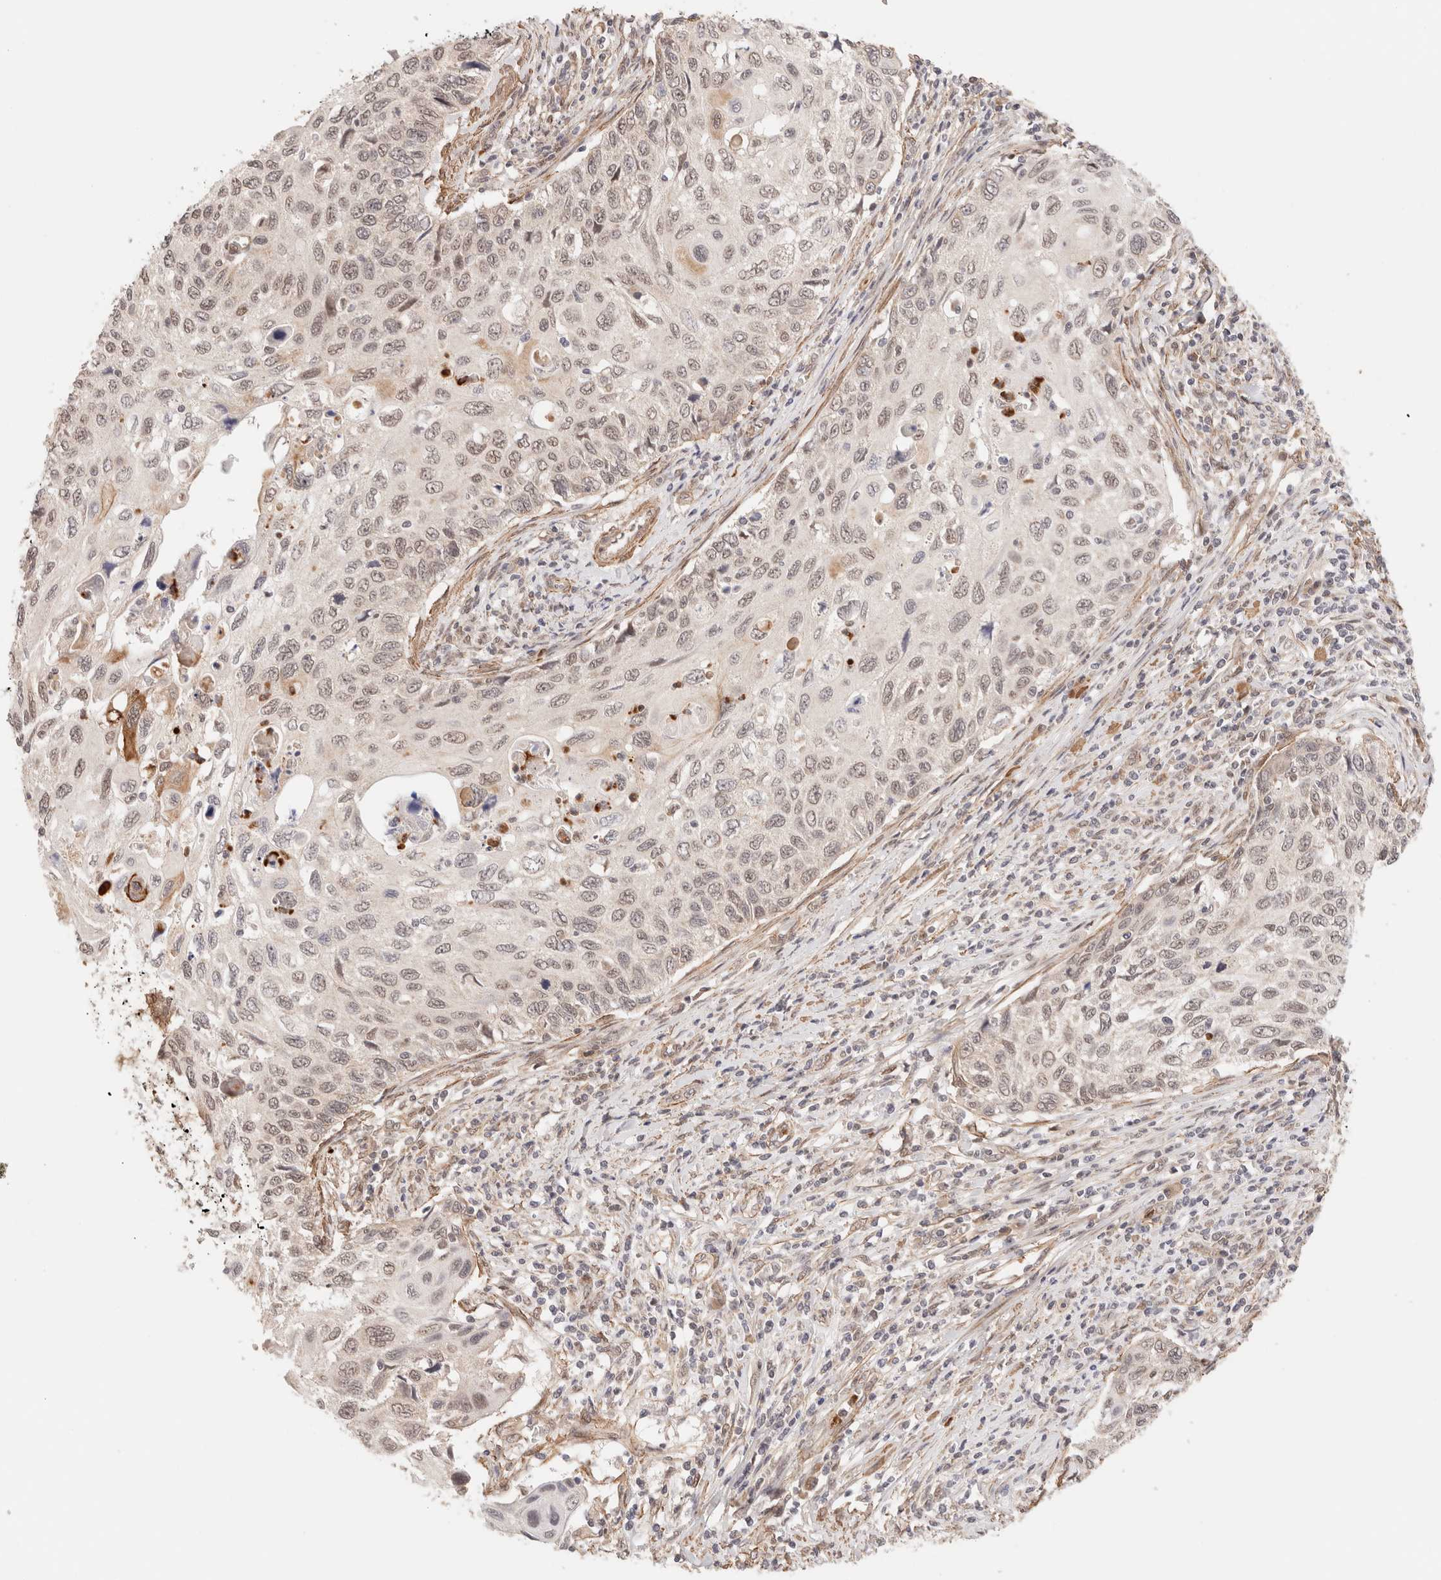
{"staining": {"intensity": "weak", "quantity": ">75%", "location": "nuclear"}, "tissue": "cervical cancer", "cell_type": "Tumor cells", "image_type": "cancer", "snomed": [{"axis": "morphology", "description": "Squamous cell carcinoma, NOS"}, {"axis": "topography", "description": "Cervix"}], "caption": "High-magnification brightfield microscopy of cervical cancer (squamous cell carcinoma) stained with DAB (brown) and counterstained with hematoxylin (blue). tumor cells exhibit weak nuclear positivity is present in about>75% of cells. The protein is shown in brown color, while the nuclei are stained blue.", "gene": "BRPF3", "patient": {"sex": "female", "age": 70}}